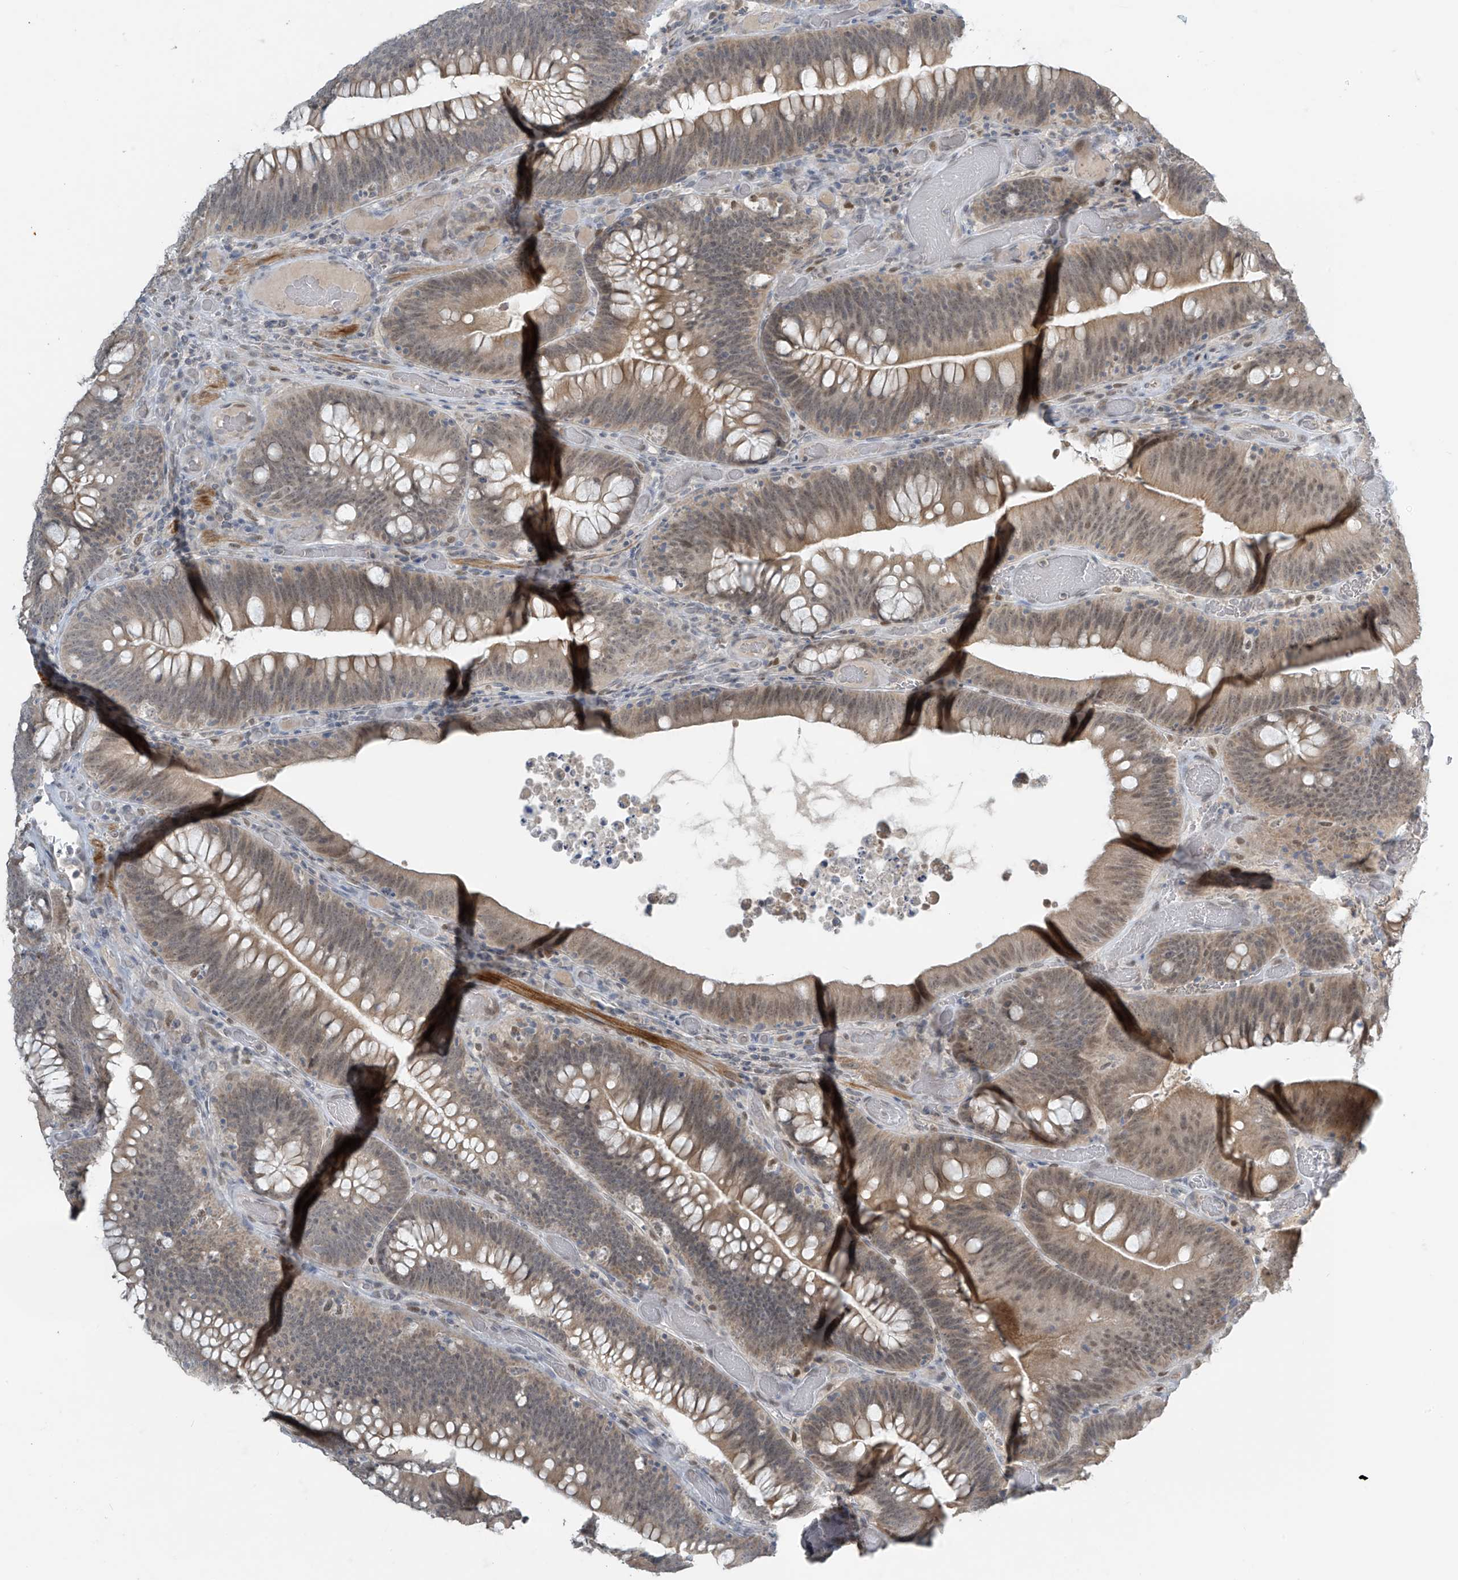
{"staining": {"intensity": "moderate", "quantity": ">75%", "location": "cytoplasmic/membranous,nuclear"}, "tissue": "colorectal cancer", "cell_type": "Tumor cells", "image_type": "cancer", "snomed": [{"axis": "morphology", "description": "Normal tissue, NOS"}, {"axis": "topography", "description": "Colon"}], "caption": "A brown stain highlights moderate cytoplasmic/membranous and nuclear staining of a protein in human colorectal cancer tumor cells. (DAB (3,3'-diaminobenzidine) IHC with brightfield microscopy, high magnification).", "gene": "METAP1D", "patient": {"sex": "female", "age": 82}}